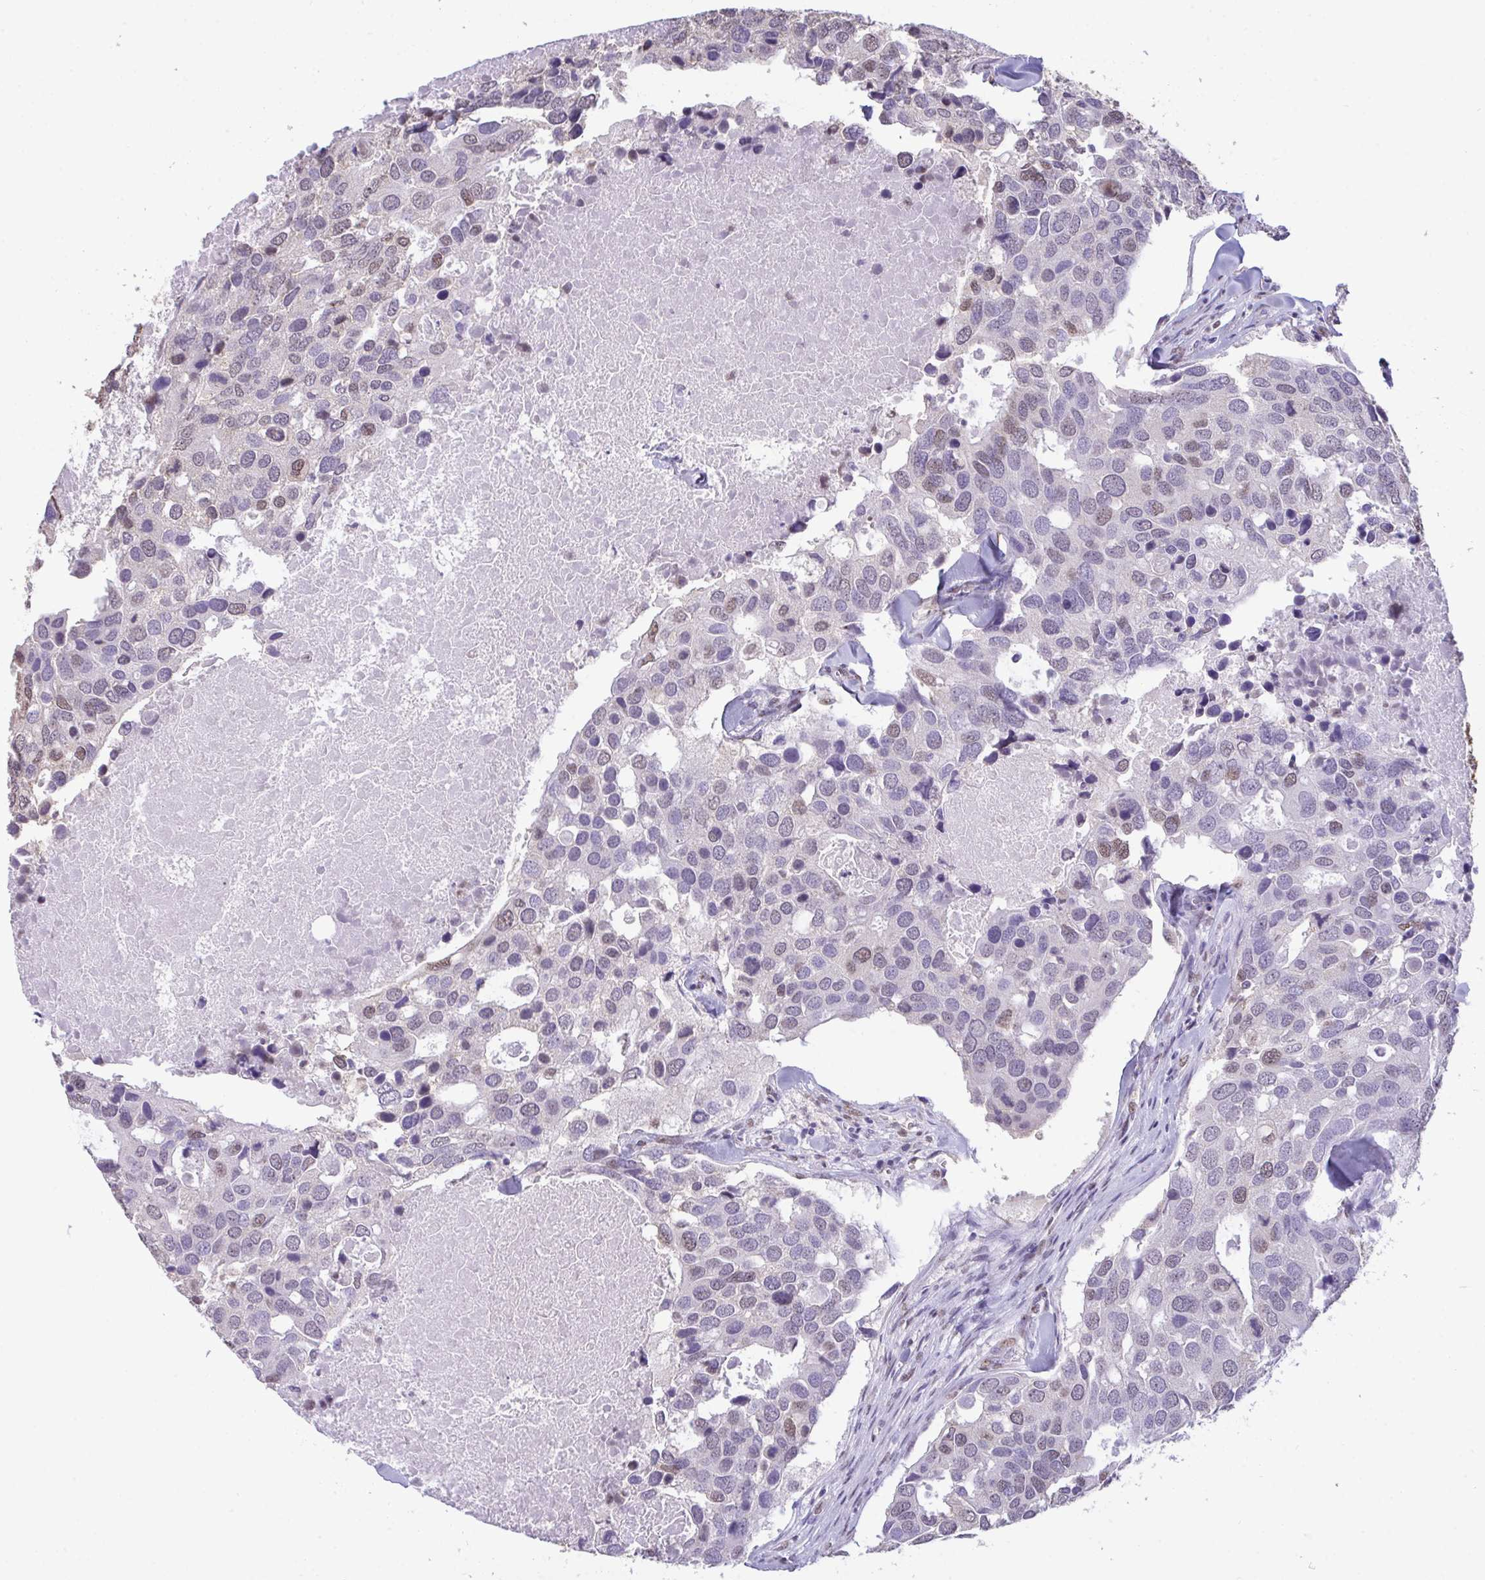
{"staining": {"intensity": "weak", "quantity": "25%-75%", "location": "nuclear"}, "tissue": "breast cancer", "cell_type": "Tumor cells", "image_type": "cancer", "snomed": [{"axis": "morphology", "description": "Duct carcinoma"}, {"axis": "topography", "description": "Breast"}], "caption": "A photomicrograph of breast intraductal carcinoma stained for a protein shows weak nuclear brown staining in tumor cells.", "gene": "SEMA6B", "patient": {"sex": "female", "age": 83}}